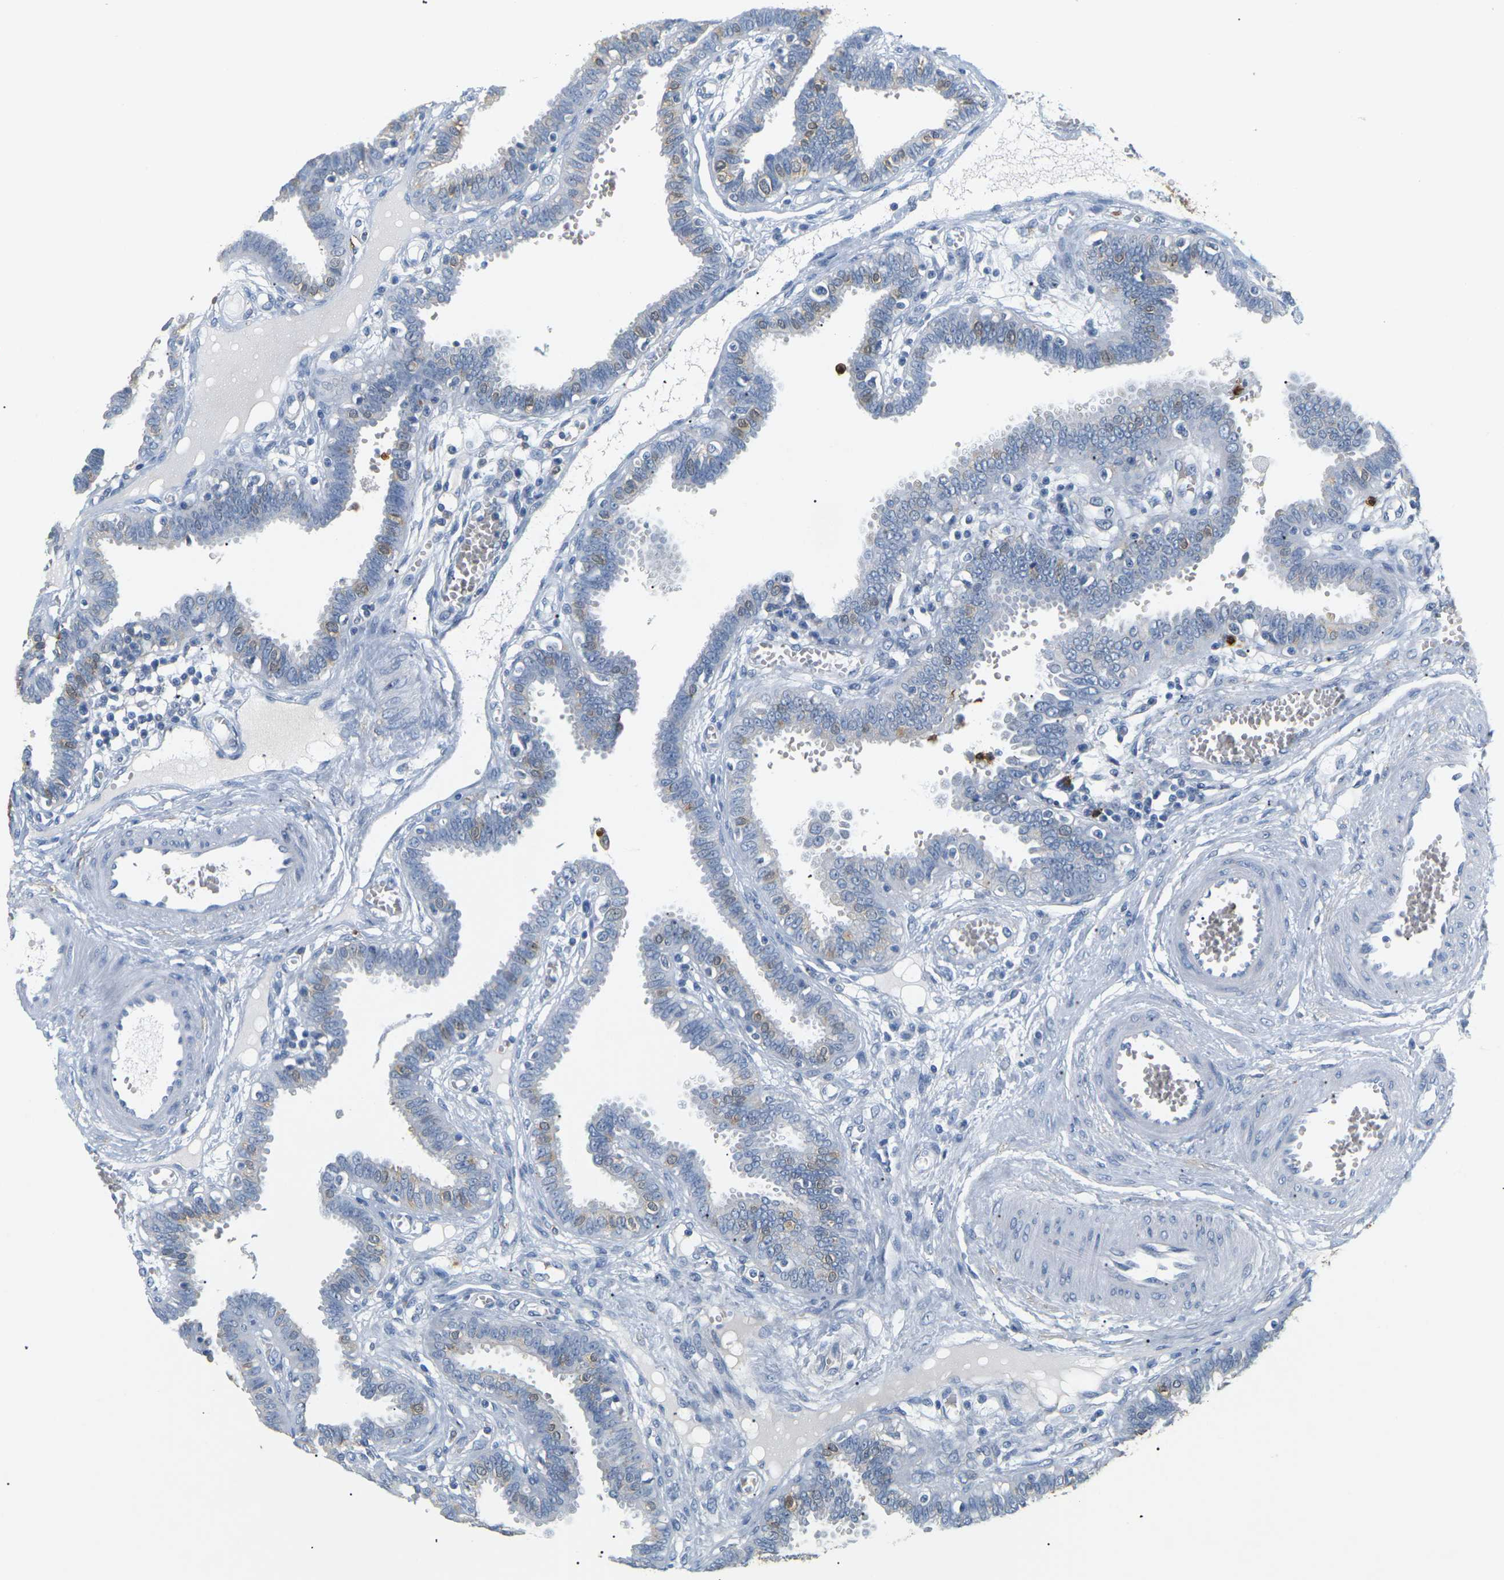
{"staining": {"intensity": "weak", "quantity": "25%-75%", "location": "cytoplasmic/membranous,nuclear"}, "tissue": "fallopian tube", "cell_type": "Glandular cells", "image_type": "normal", "snomed": [{"axis": "morphology", "description": "Normal tissue, NOS"}, {"axis": "topography", "description": "Fallopian tube"}], "caption": "An immunohistochemistry (IHC) image of unremarkable tissue is shown. Protein staining in brown highlights weak cytoplasmic/membranous,nuclear positivity in fallopian tube within glandular cells. (DAB IHC with brightfield microscopy, high magnification).", "gene": "ADM", "patient": {"sex": "female", "age": 32}}